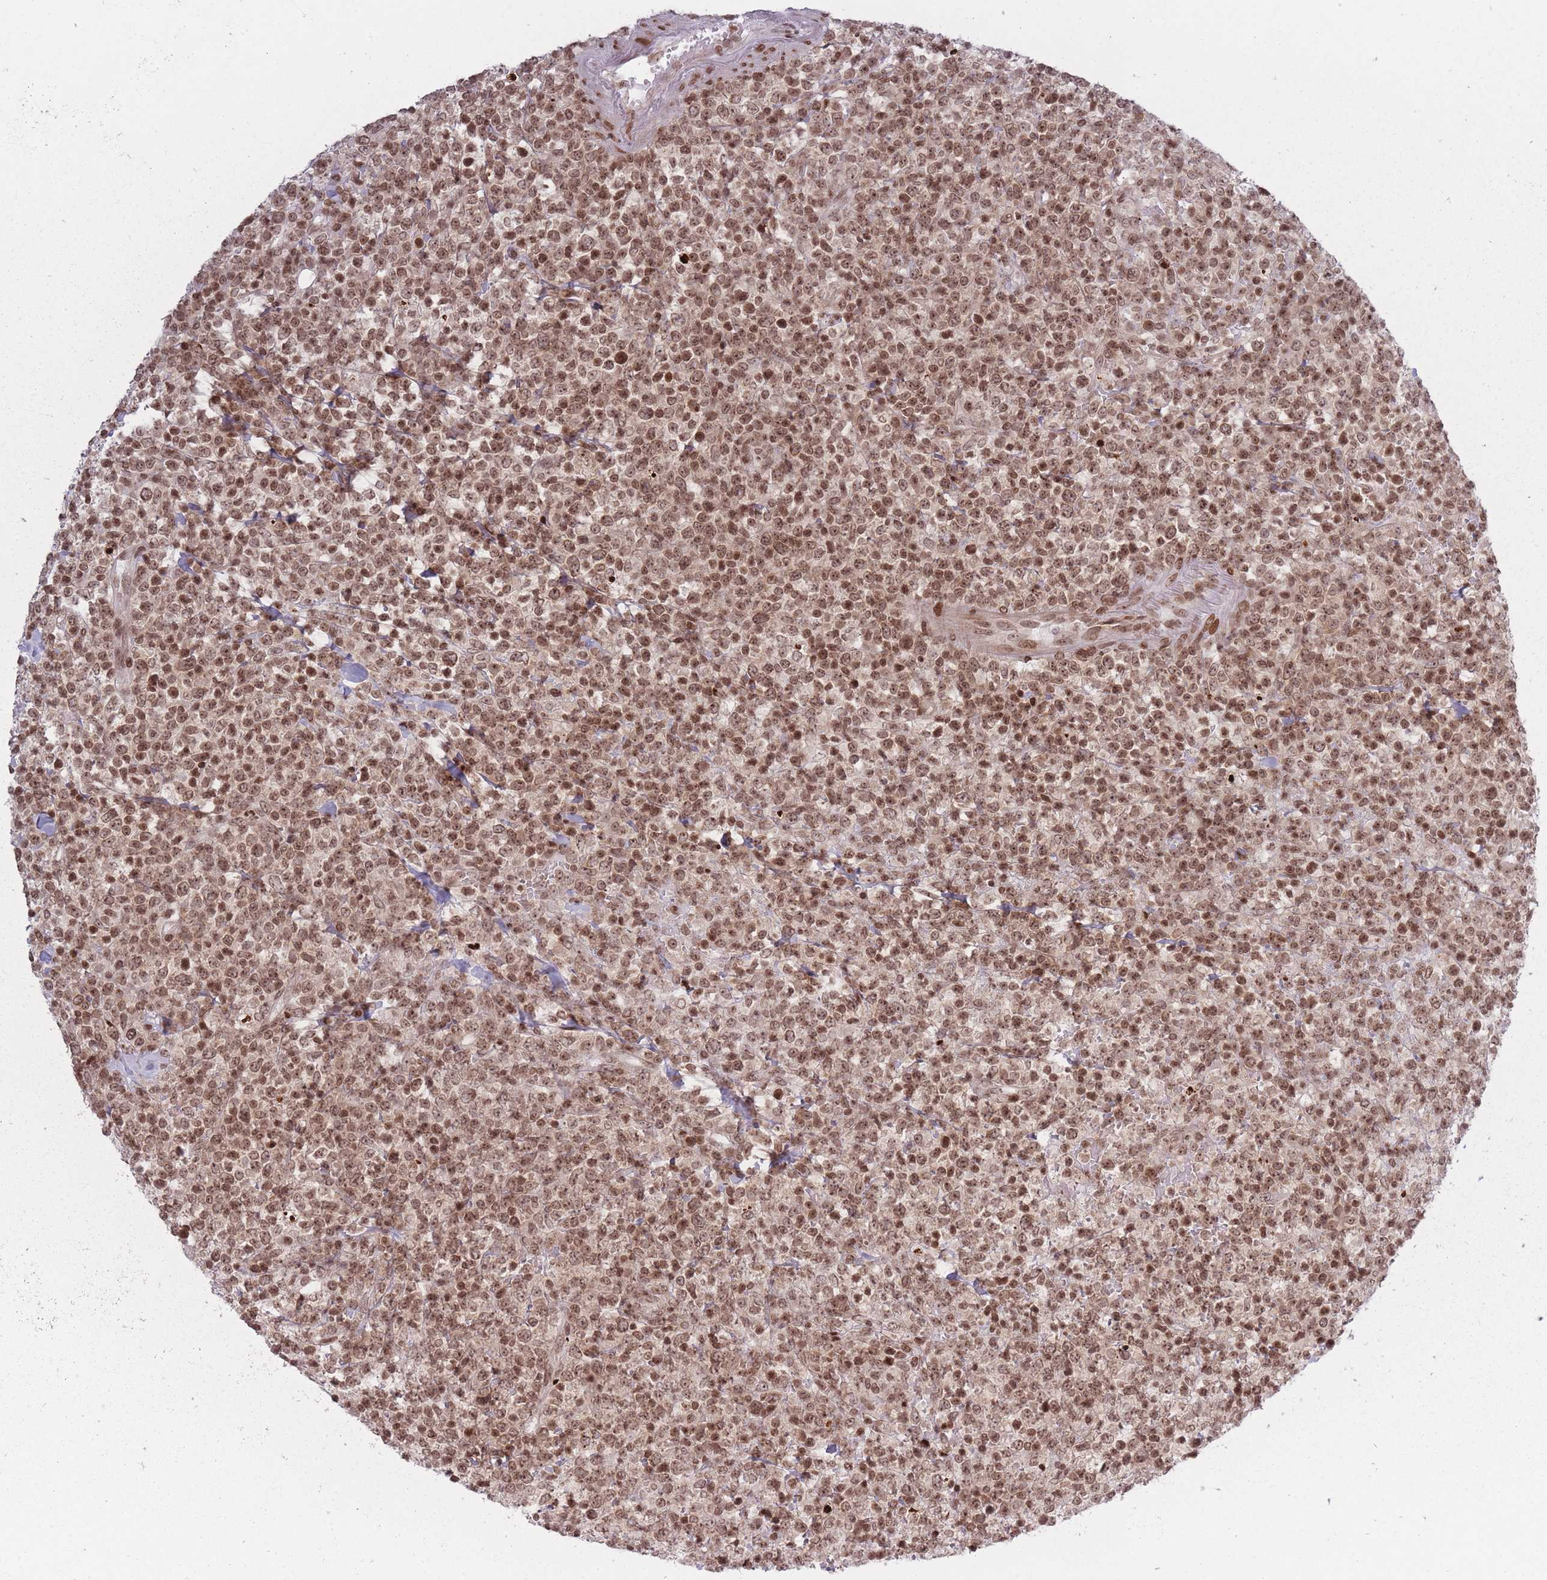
{"staining": {"intensity": "moderate", "quantity": ">75%", "location": "nuclear"}, "tissue": "lymphoma", "cell_type": "Tumor cells", "image_type": "cancer", "snomed": [{"axis": "morphology", "description": "Malignant lymphoma, non-Hodgkin's type, High grade"}, {"axis": "topography", "description": "Colon"}], "caption": "A histopathology image of human high-grade malignant lymphoma, non-Hodgkin's type stained for a protein displays moderate nuclear brown staining in tumor cells.", "gene": "TMC6", "patient": {"sex": "female", "age": 53}}